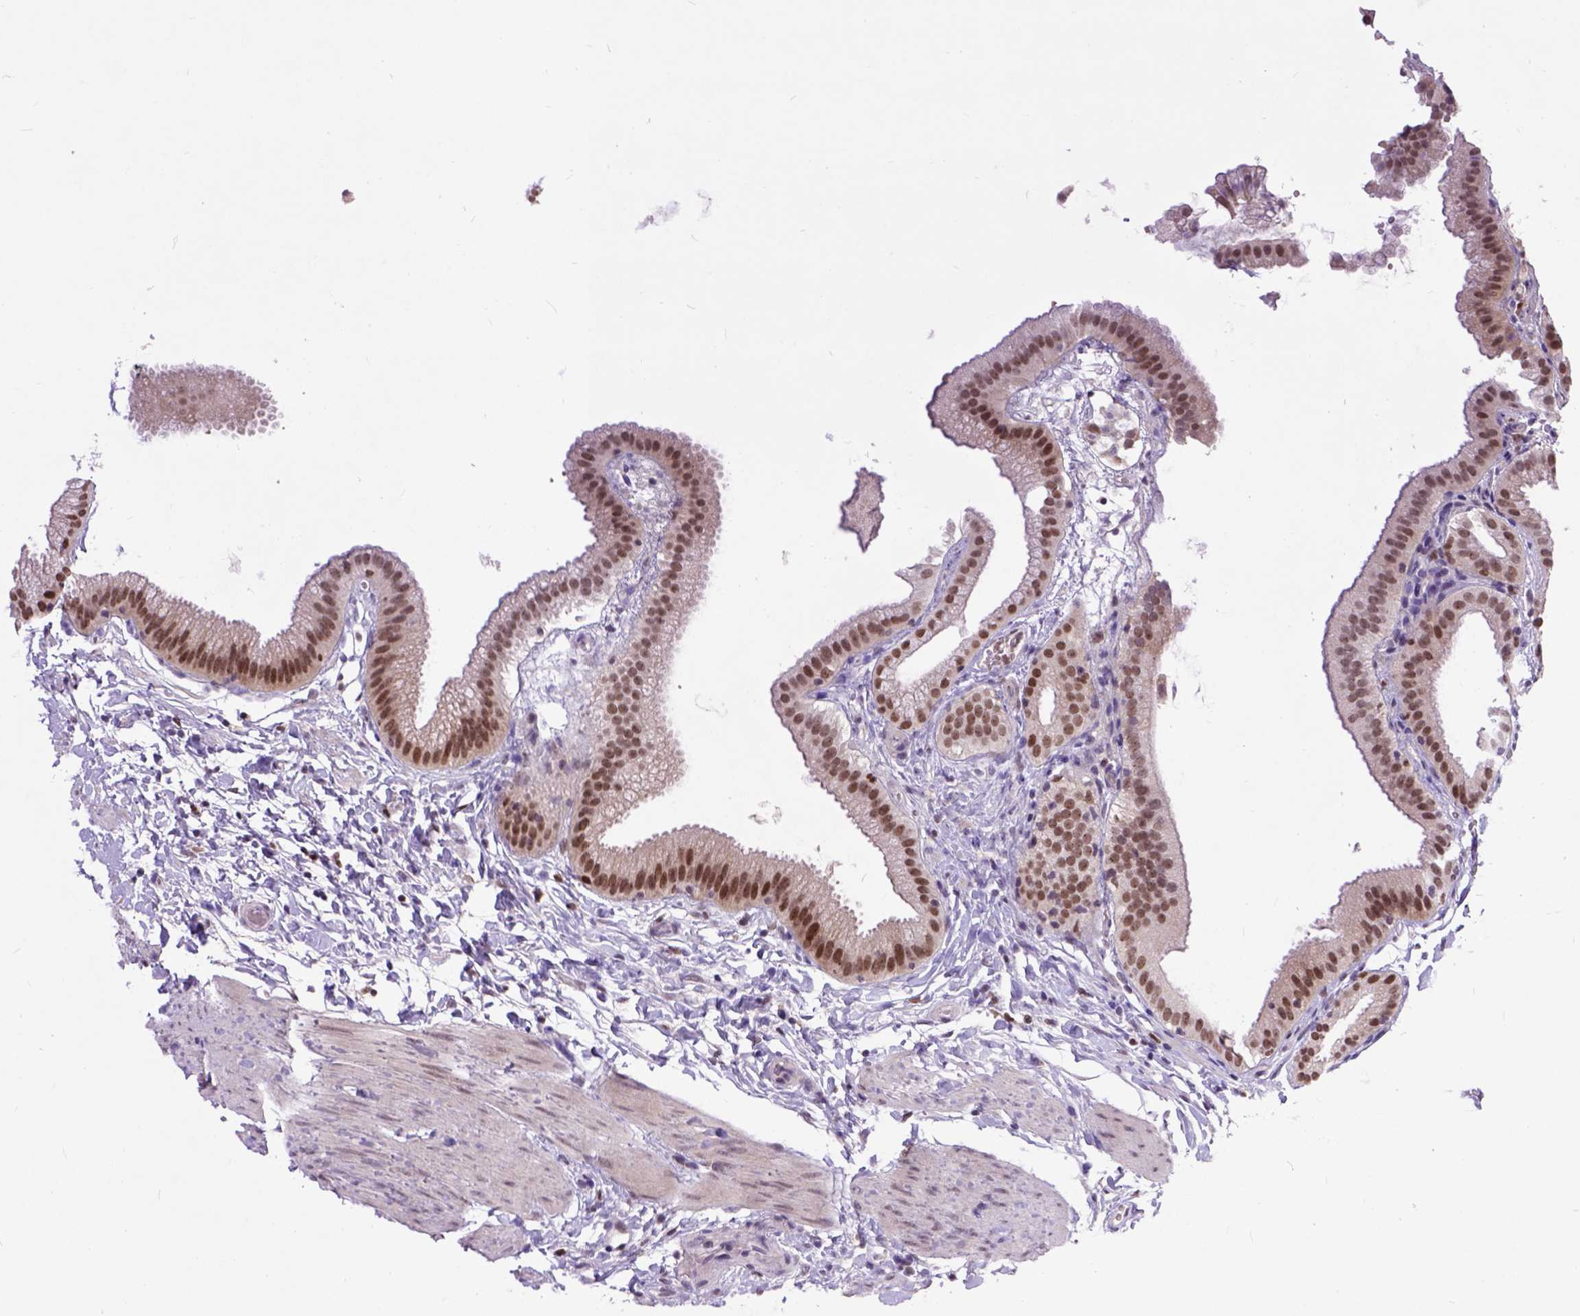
{"staining": {"intensity": "moderate", "quantity": ">75%", "location": "nuclear"}, "tissue": "gallbladder", "cell_type": "Glandular cells", "image_type": "normal", "snomed": [{"axis": "morphology", "description": "Normal tissue, NOS"}, {"axis": "topography", "description": "Gallbladder"}], "caption": "Protein positivity by IHC displays moderate nuclear positivity in approximately >75% of glandular cells in normal gallbladder. The protein is stained brown, and the nuclei are stained in blue (DAB IHC with brightfield microscopy, high magnification).", "gene": "RCC2", "patient": {"sex": "female", "age": 63}}